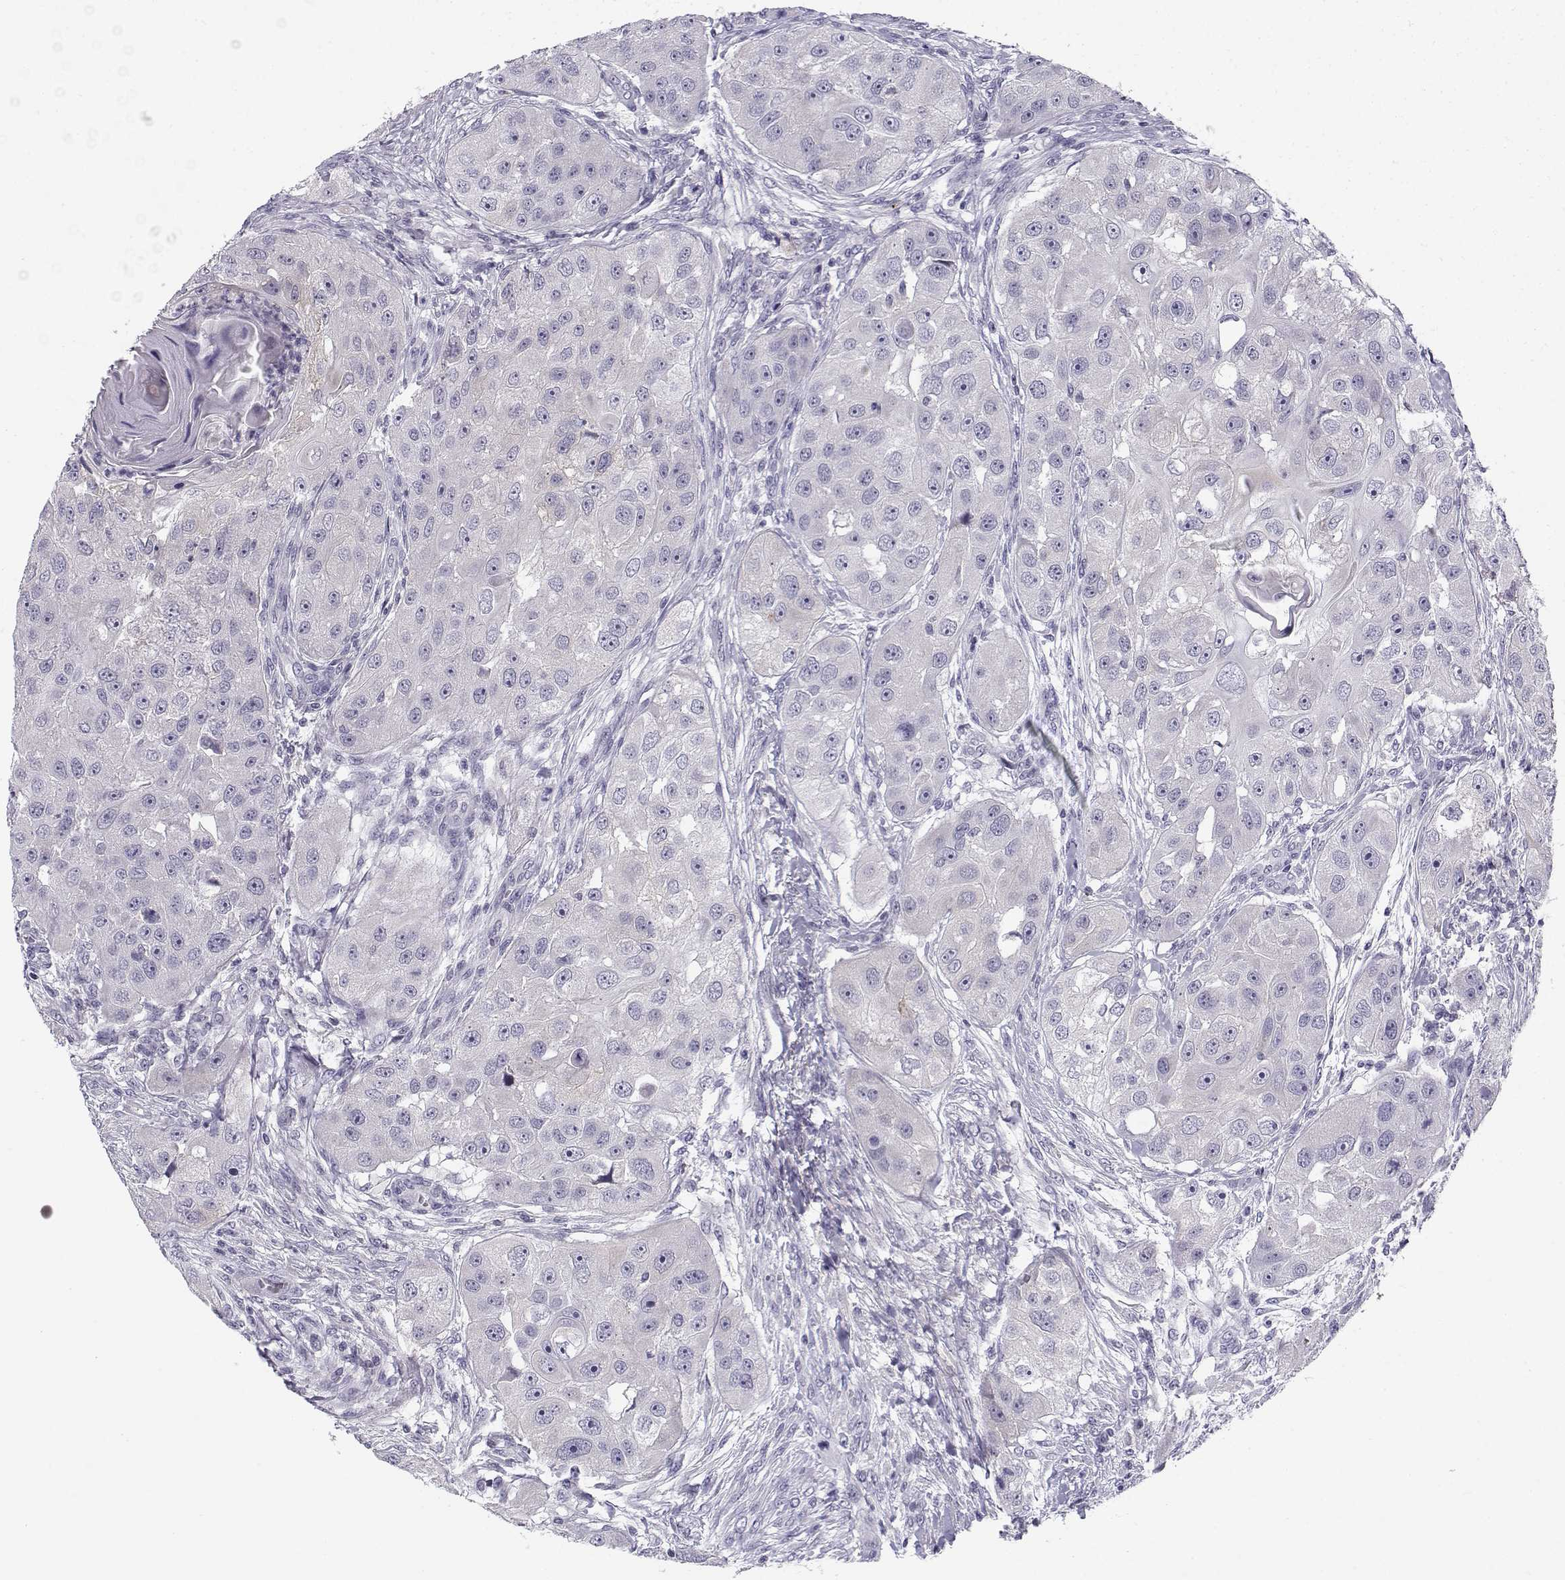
{"staining": {"intensity": "negative", "quantity": "none", "location": "none"}, "tissue": "head and neck cancer", "cell_type": "Tumor cells", "image_type": "cancer", "snomed": [{"axis": "morphology", "description": "Squamous cell carcinoma, NOS"}, {"axis": "topography", "description": "Head-Neck"}], "caption": "An immunohistochemistry photomicrograph of head and neck cancer (squamous cell carcinoma) is shown. There is no staining in tumor cells of head and neck cancer (squamous cell carcinoma).", "gene": "CREB3L3", "patient": {"sex": "male", "age": 51}}